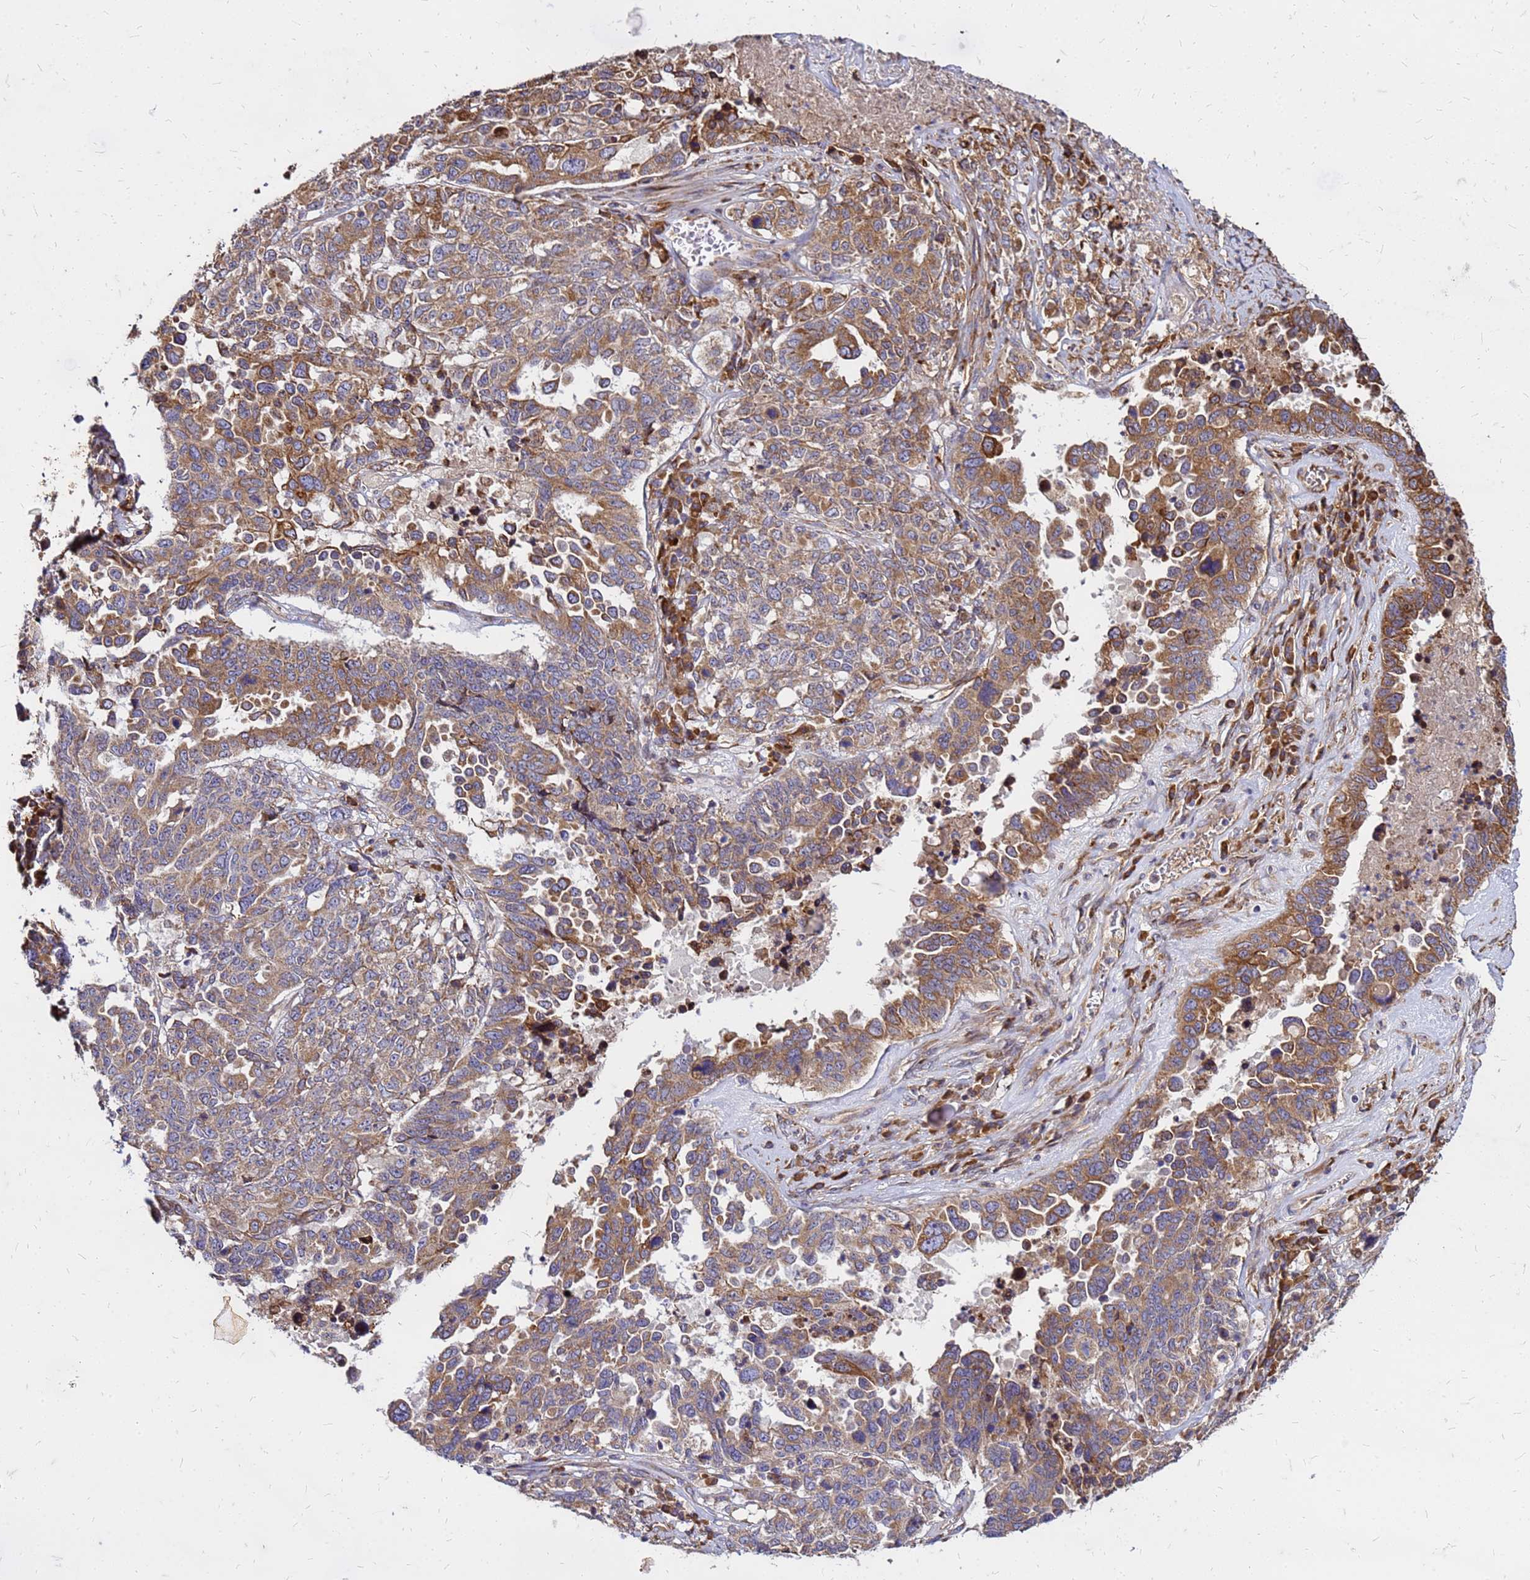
{"staining": {"intensity": "moderate", "quantity": ">75%", "location": "cytoplasmic/membranous"}, "tissue": "ovarian cancer", "cell_type": "Tumor cells", "image_type": "cancer", "snomed": [{"axis": "morphology", "description": "Carcinoma, endometroid"}, {"axis": "topography", "description": "Ovary"}], "caption": "The immunohistochemical stain shows moderate cytoplasmic/membranous expression in tumor cells of ovarian cancer (endometroid carcinoma) tissue.", "gene": "VMO1", "patient": {"sex": "female", "age": 62}}